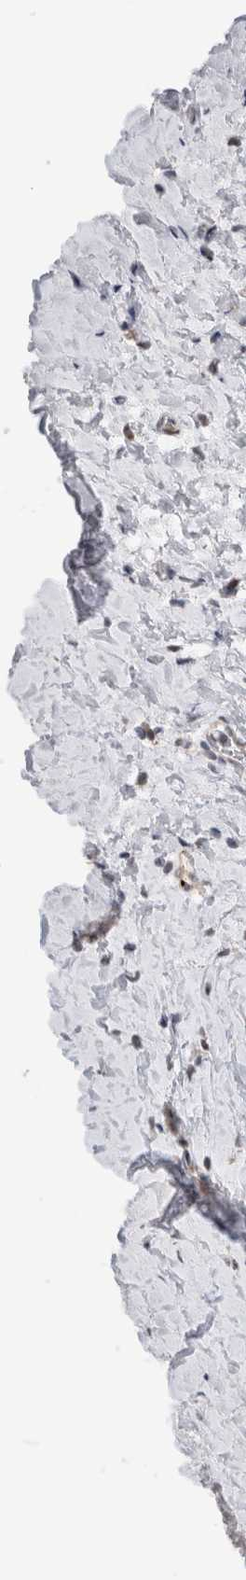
{"staining": {"intensity": "strong", "quantity": ">75%", "location": "cytoplasmic/membranous"}, "tissue": "bone marrow", "cell_type": "Hematopoietic cells", "image_type": "normal", "snomed": [{"axis": "morphology", "description": "Normal tissue, NOS"}, {"axis": "topography", "description": "Bone marrow"}], "caption": "Bone marrow stained for a protein (brown) exhibits strong cytoplasmic/membranous positive positivity in about >75% of hematopoietic cells.", "gene": "VPS28", "patient": {"sex": "male", "age": 70}}